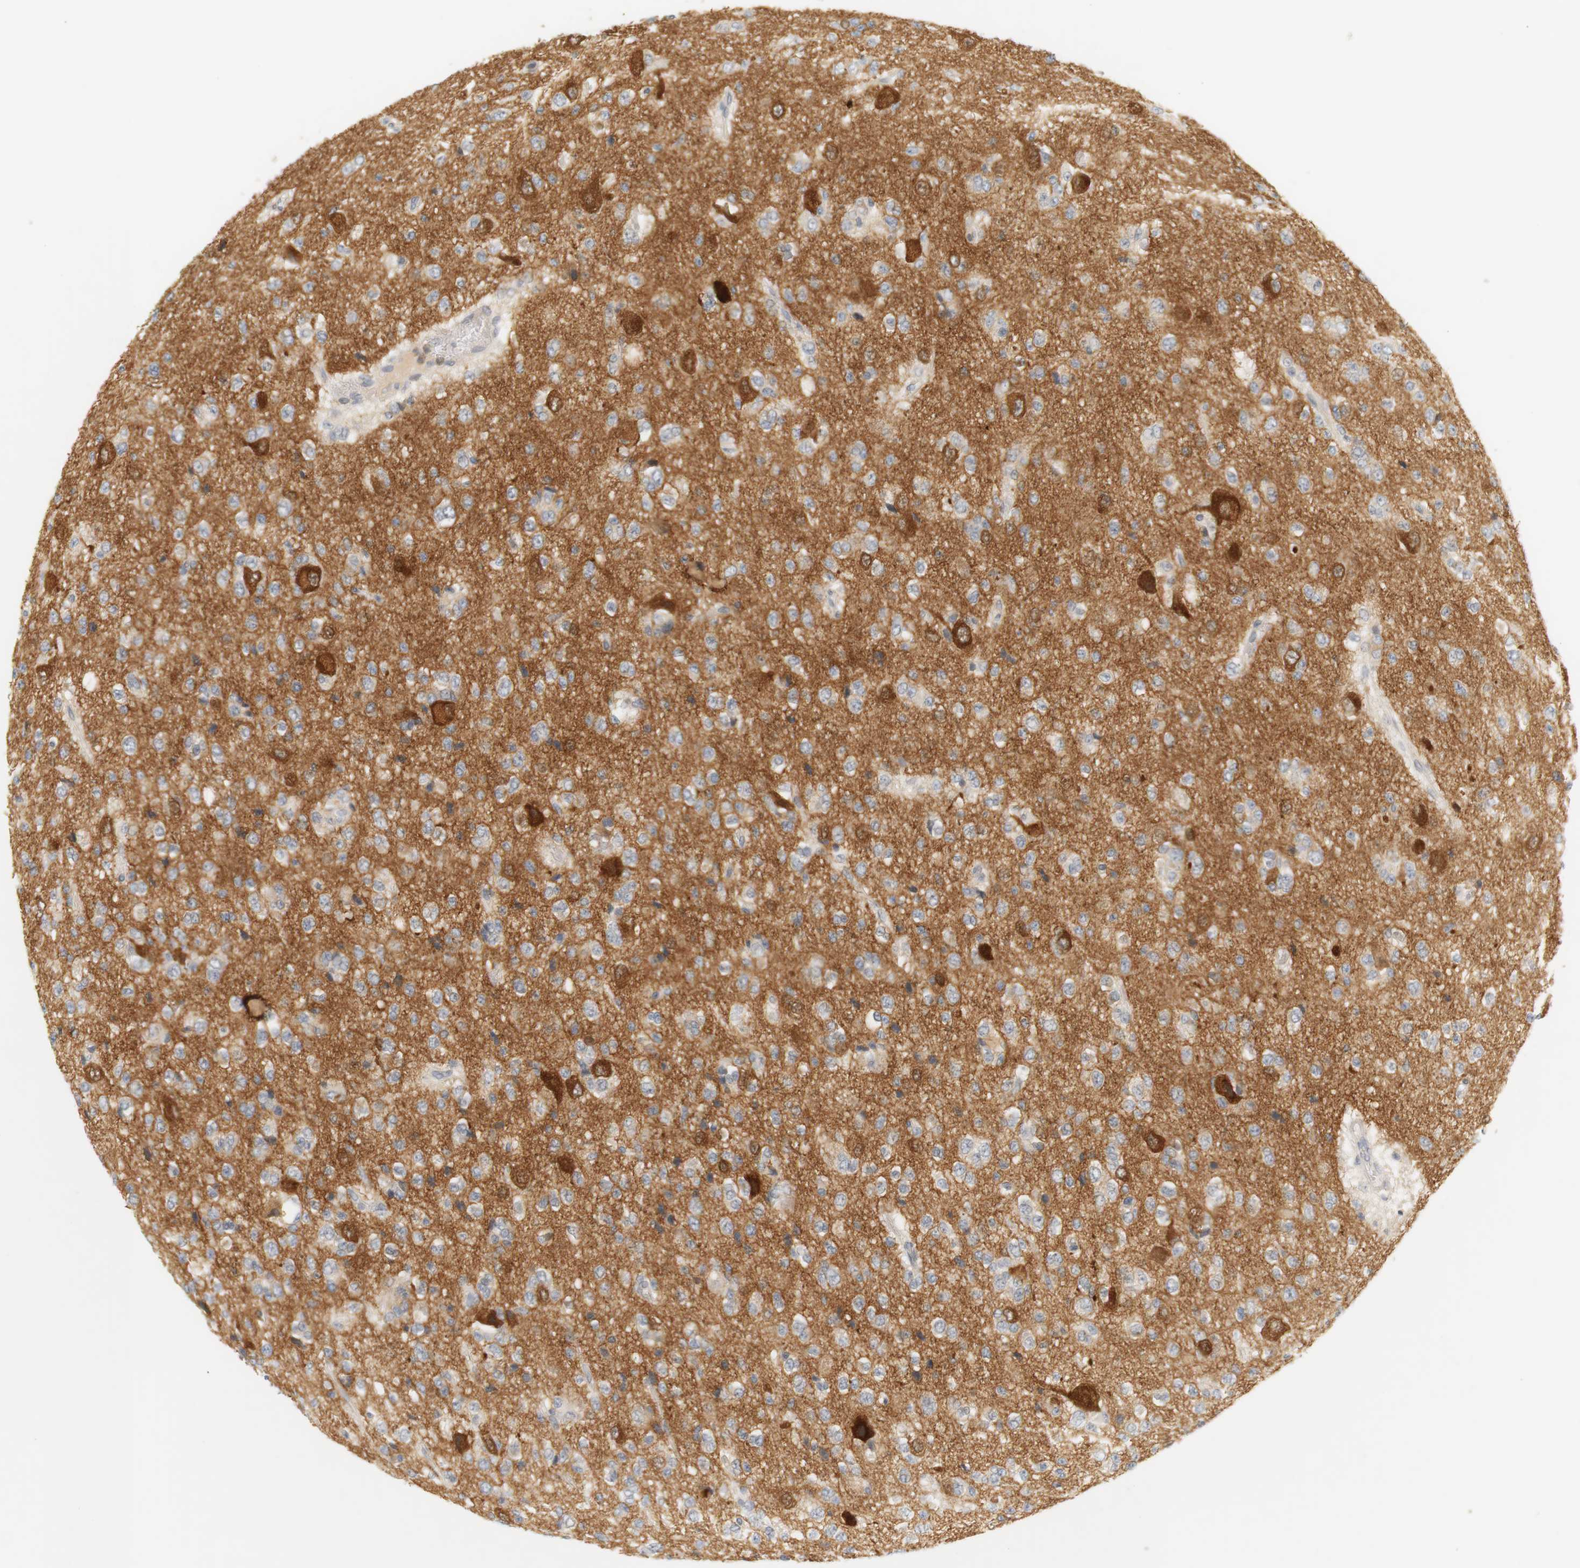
{"staining": {"intensity": "weak", "quantity": ">75%", "location": "cytoplasmic/membranous"}, "tissue": "glioma", "cell_type": "Tumor cells", "image_type": "cancer", "snomed": [{"axis": "morphology", "description": "Glioma, malignant, High grade"}, {"axis": "topography", "description": "pancreas cauda"}], "caption": "Immunohistochemical staining of human glioma shows weak cytoplasmic/membranous protein staining in about >75% of tumor cells. (DAB (3,3'-diaminobenzidine) IHC, brown staining for protein, blue staining for nuclei).", "gene": "RTN3", "patient": {"sex": "male", "age": 60}}